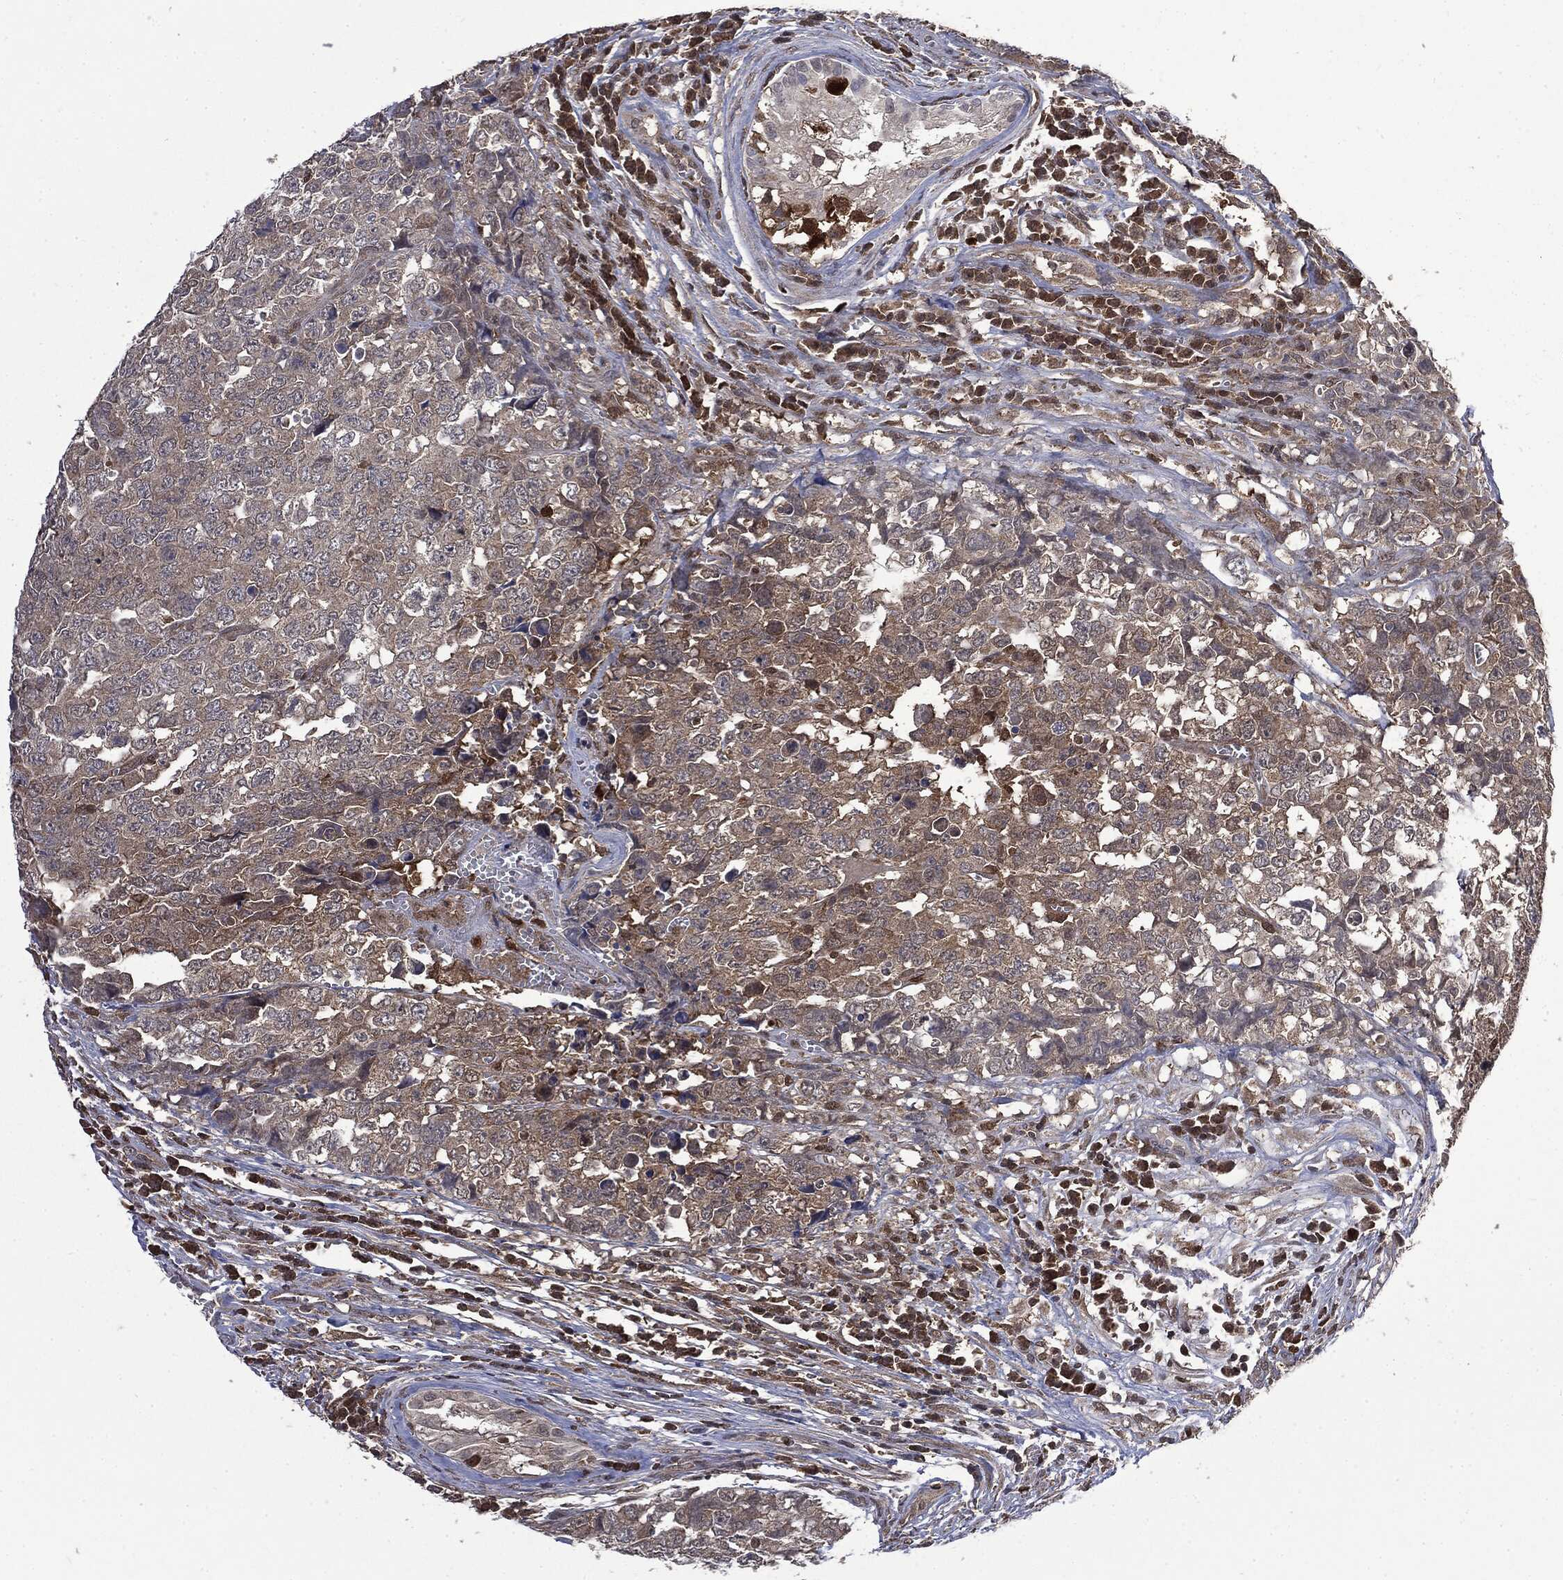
{"staining": {"intensity": "weak", "quantity": "<25%", "location": "cytoplasmic/membranous"}, "tissue": "testis cancer", "cell_type": "Tumor cells", "image_type": "cancer", "snomed": [{"axis": "morphology", "description": "Carcinoma, Embryonal, NOS"}, {"axis": "topography", "description": "Testis"}], "caption": "Immunohistochemistry micrograph of embryonal carcinoma (testis) stained for a protein (brown), which reveals no staining in tumor cells.", "gene": "GPI", "patient": {"sex": "male", "age": 23}}